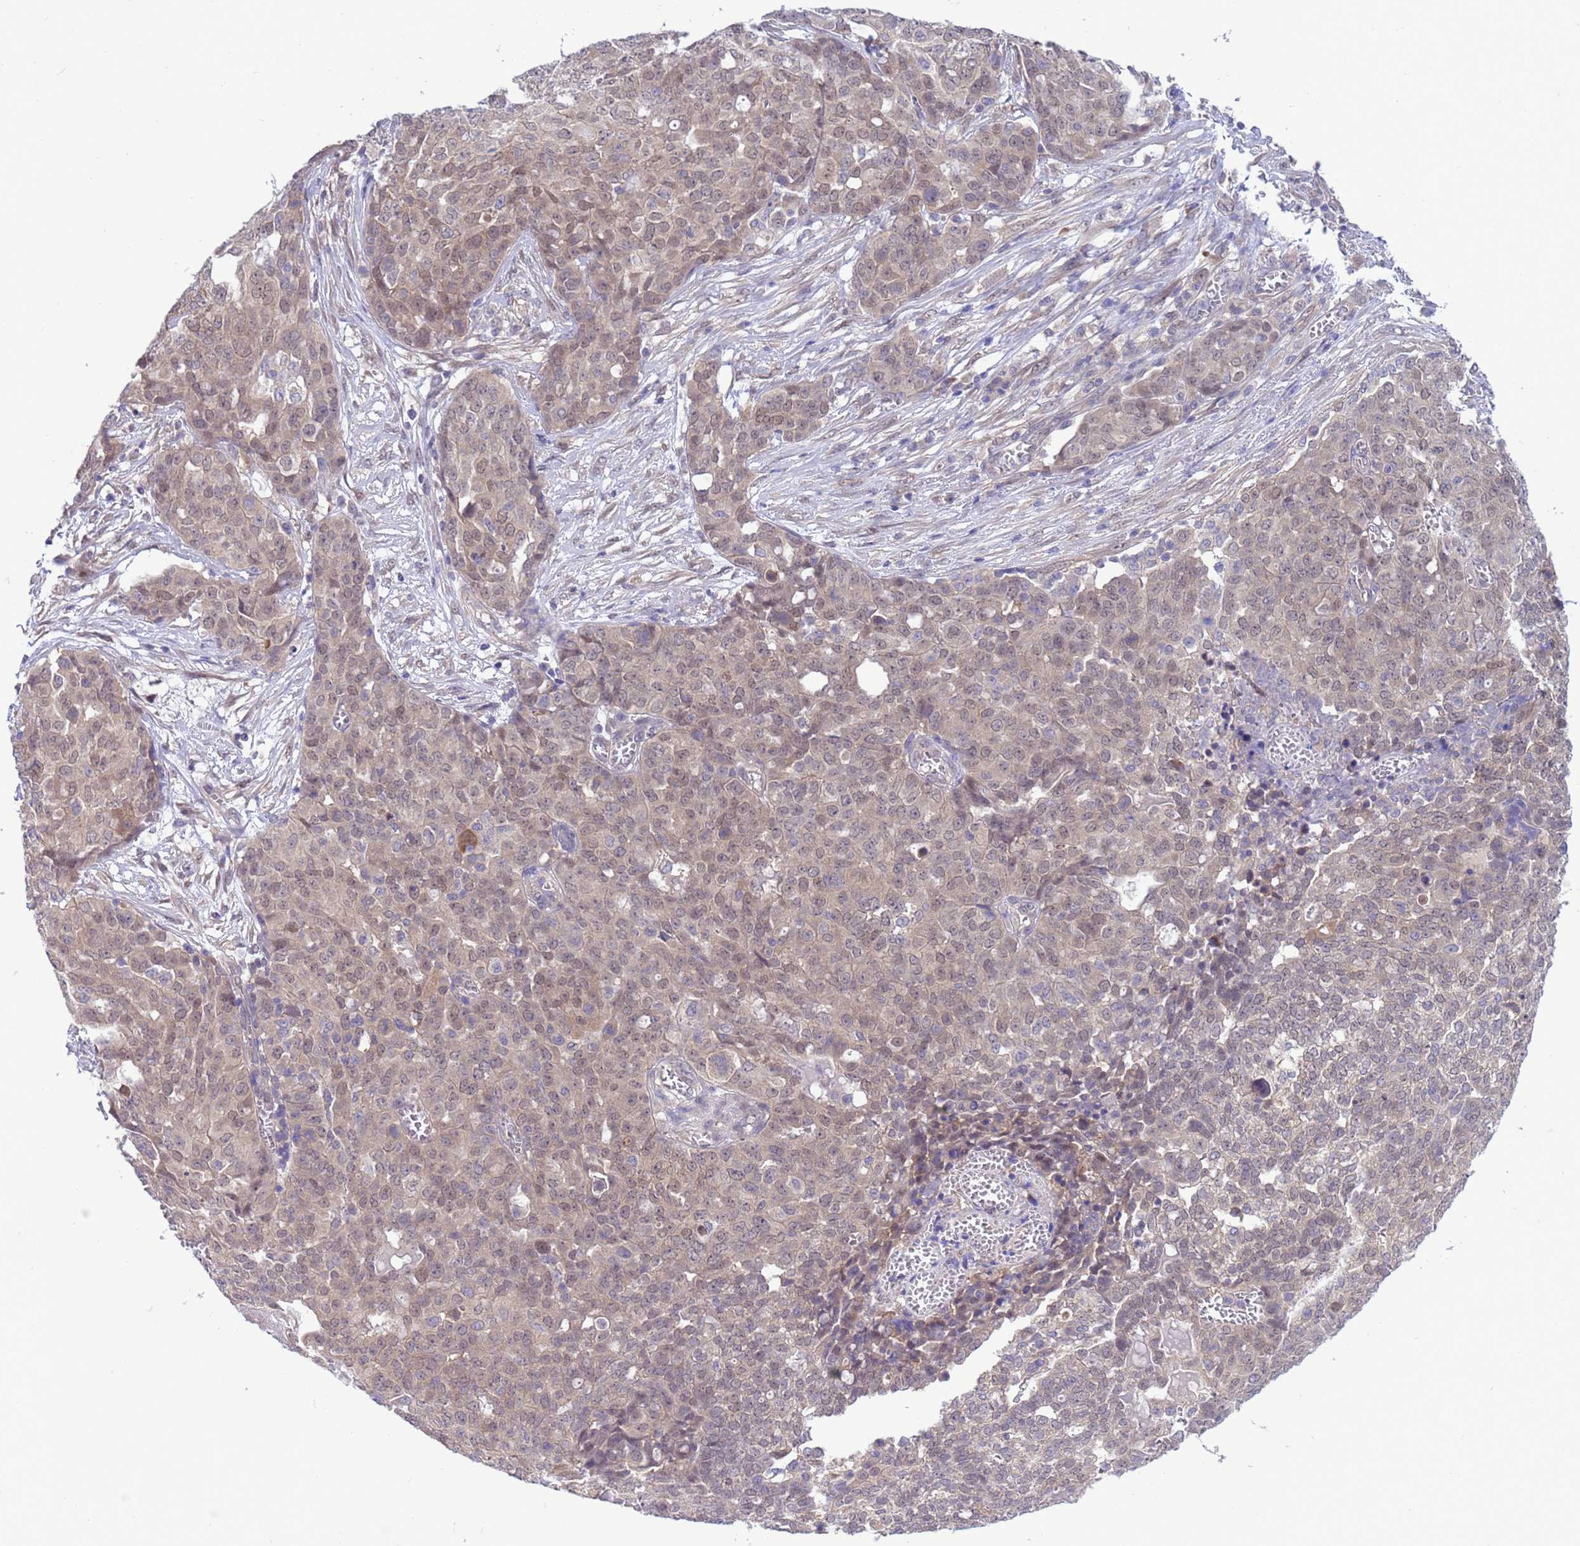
{"staining": {"intensity": "weak", "quantity": ">75%", "location": "nuclear"}, "tissue": "ovarian cancer", "cell_type": "Tumor cells", "image_type": "cancer", "snomed": [{"axis": "morphology", "description": "Cystadenocarcinoma, serous, NOS"}, {"axis": "topography", "description": "Soft tissue"}, {"axis": "topography", "description": "Ovary"}], "caption": "Ovarian cancer (serous cystadenocarcinoma) stained with DAB (3,3'-diaminobenzidine) immunohistochemistry demonstrates low levels of weak nuclear expression in about >75% of tumor cells.", "gene": "ZNF461", "patient": {"sex": "female", "age": 57}}